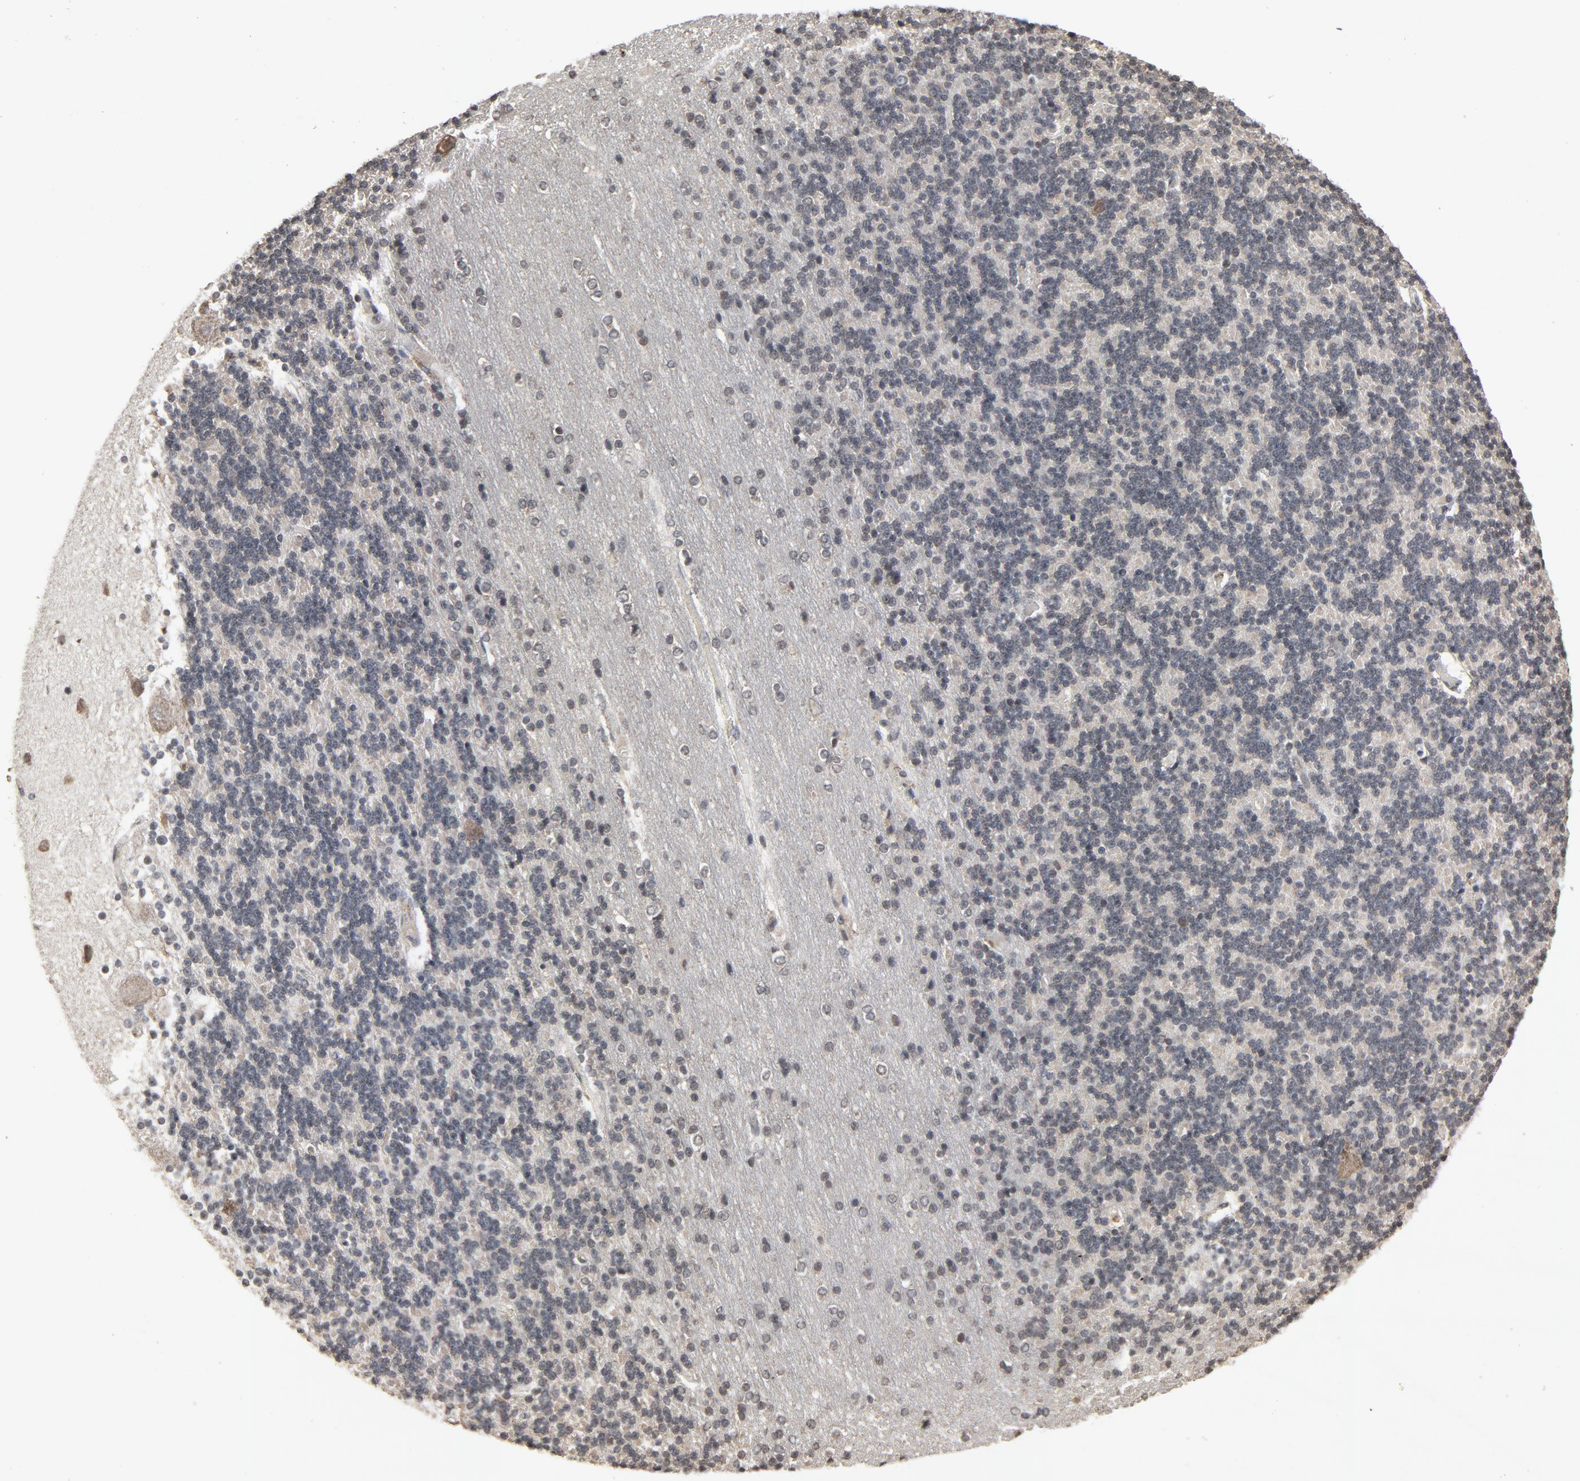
{"staining": {"intensity": "weak", "quantity": "<25%", "location": "nuclear"}, "tissue": "cerebellum", "cell_type": "Cells in granular layer", "image_type": "normal", "snomed": [{"axis": "morphology", "description": "Normal tissue, NOS"}, {"axis": "topography", "description": "Cerebellum"}], "caption": "DAB immunohistochemical staining of normal cerebellum displays no significant positivity in cells in granular layer.", "gene": "POM121", "patient": {"sex": "female", "age": 54}}